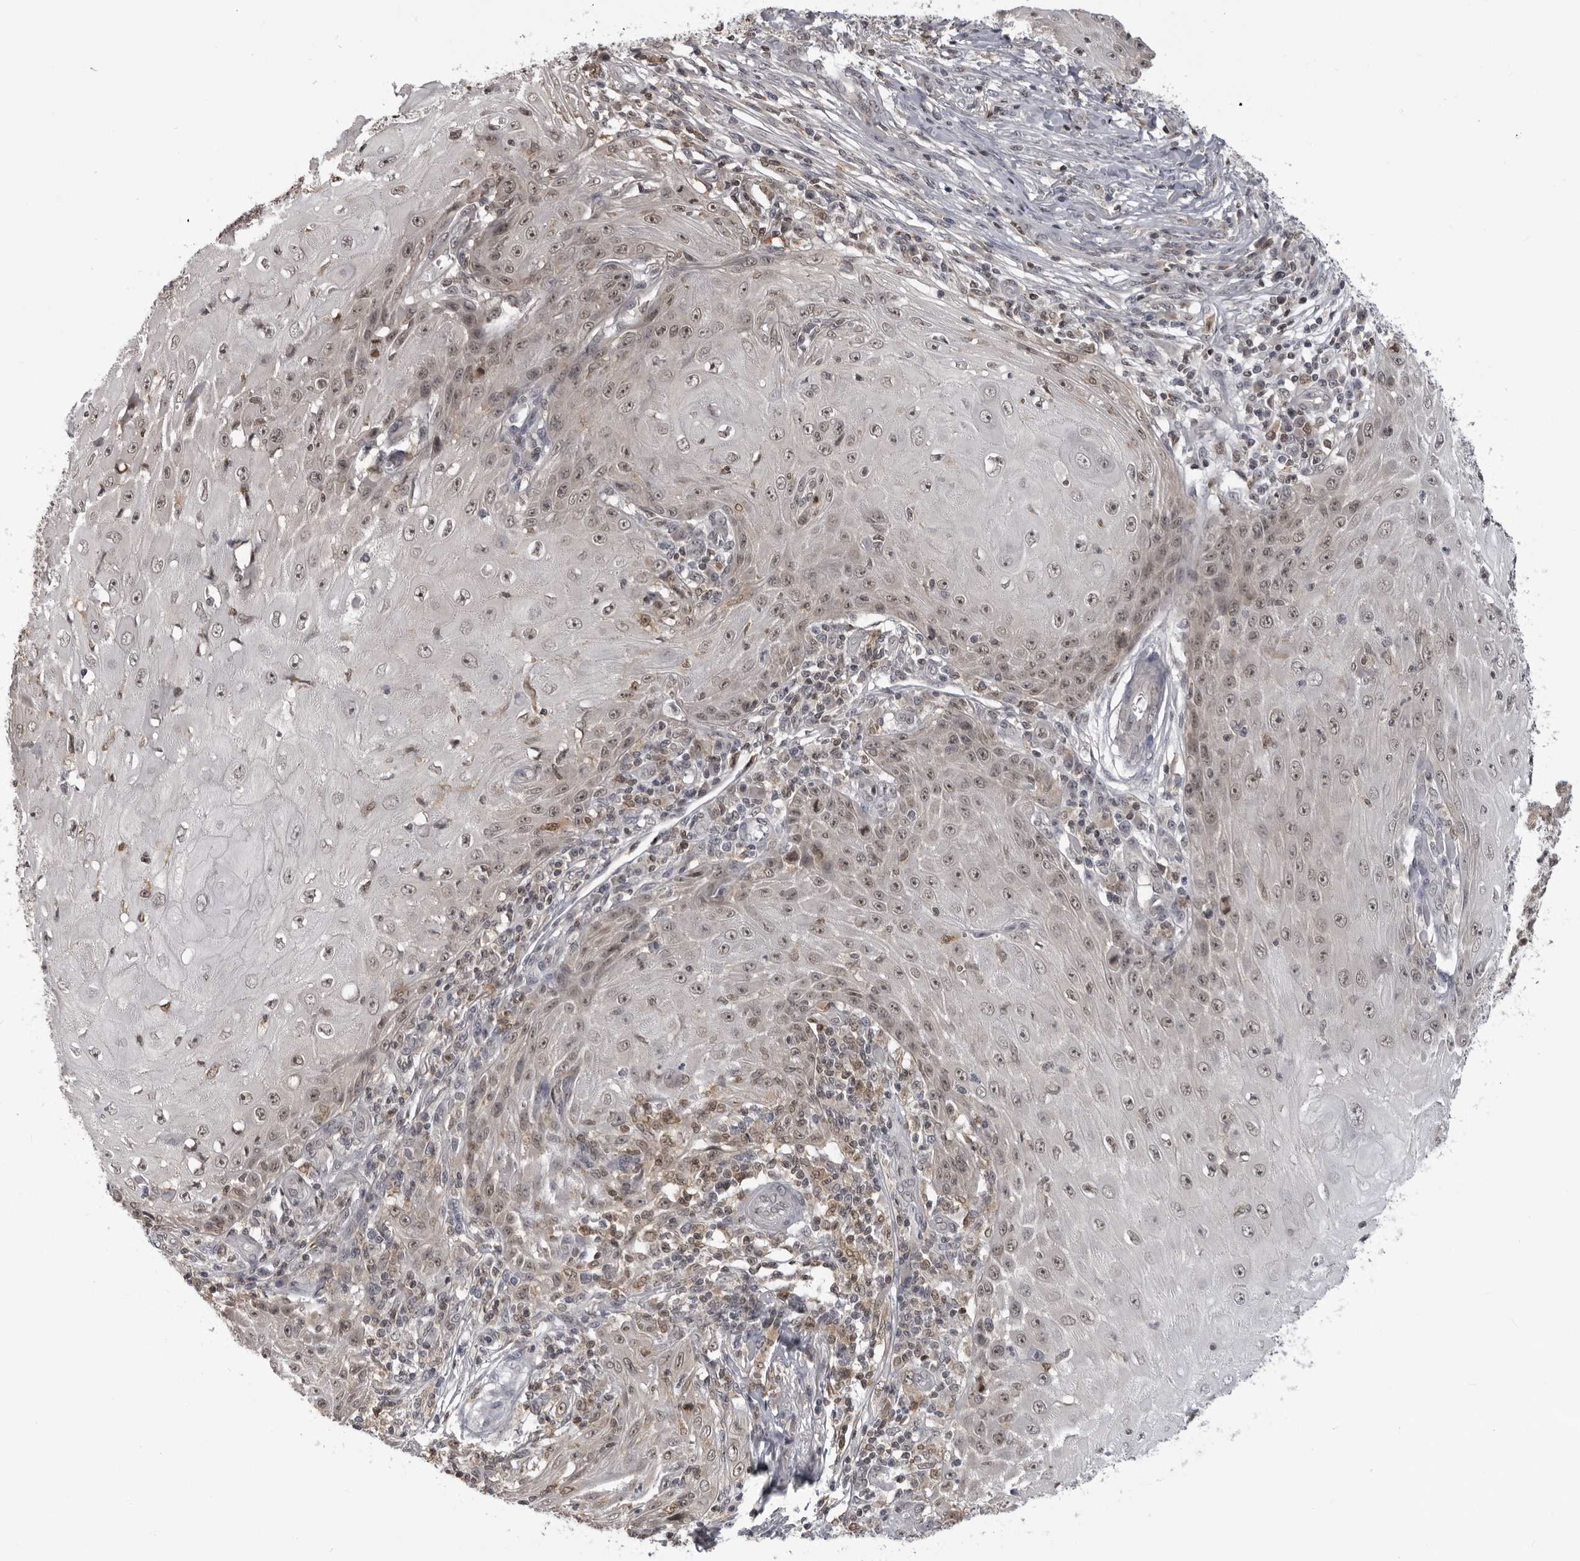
{"staining": {"intensity": "weak", "quantity": ">75%", "location": "nuclear"}, "tissue": "skin cancer", "cell_type": "Tumor cells", "image_type": "cancer", "snomed": [{"axis": "morphology", "description": "Squamous cell carcinoma, NOS"}, {"axis": "topography", "description": "Skin"}], "caption": "The micrograph reveals staining of skin cancer, revealing weak nuclear protein expression (brown color) within tumor cells. Nuclei are stained in blue.", "gene": "PDCL3", "patient": {"sex": "female", "age": 73}}